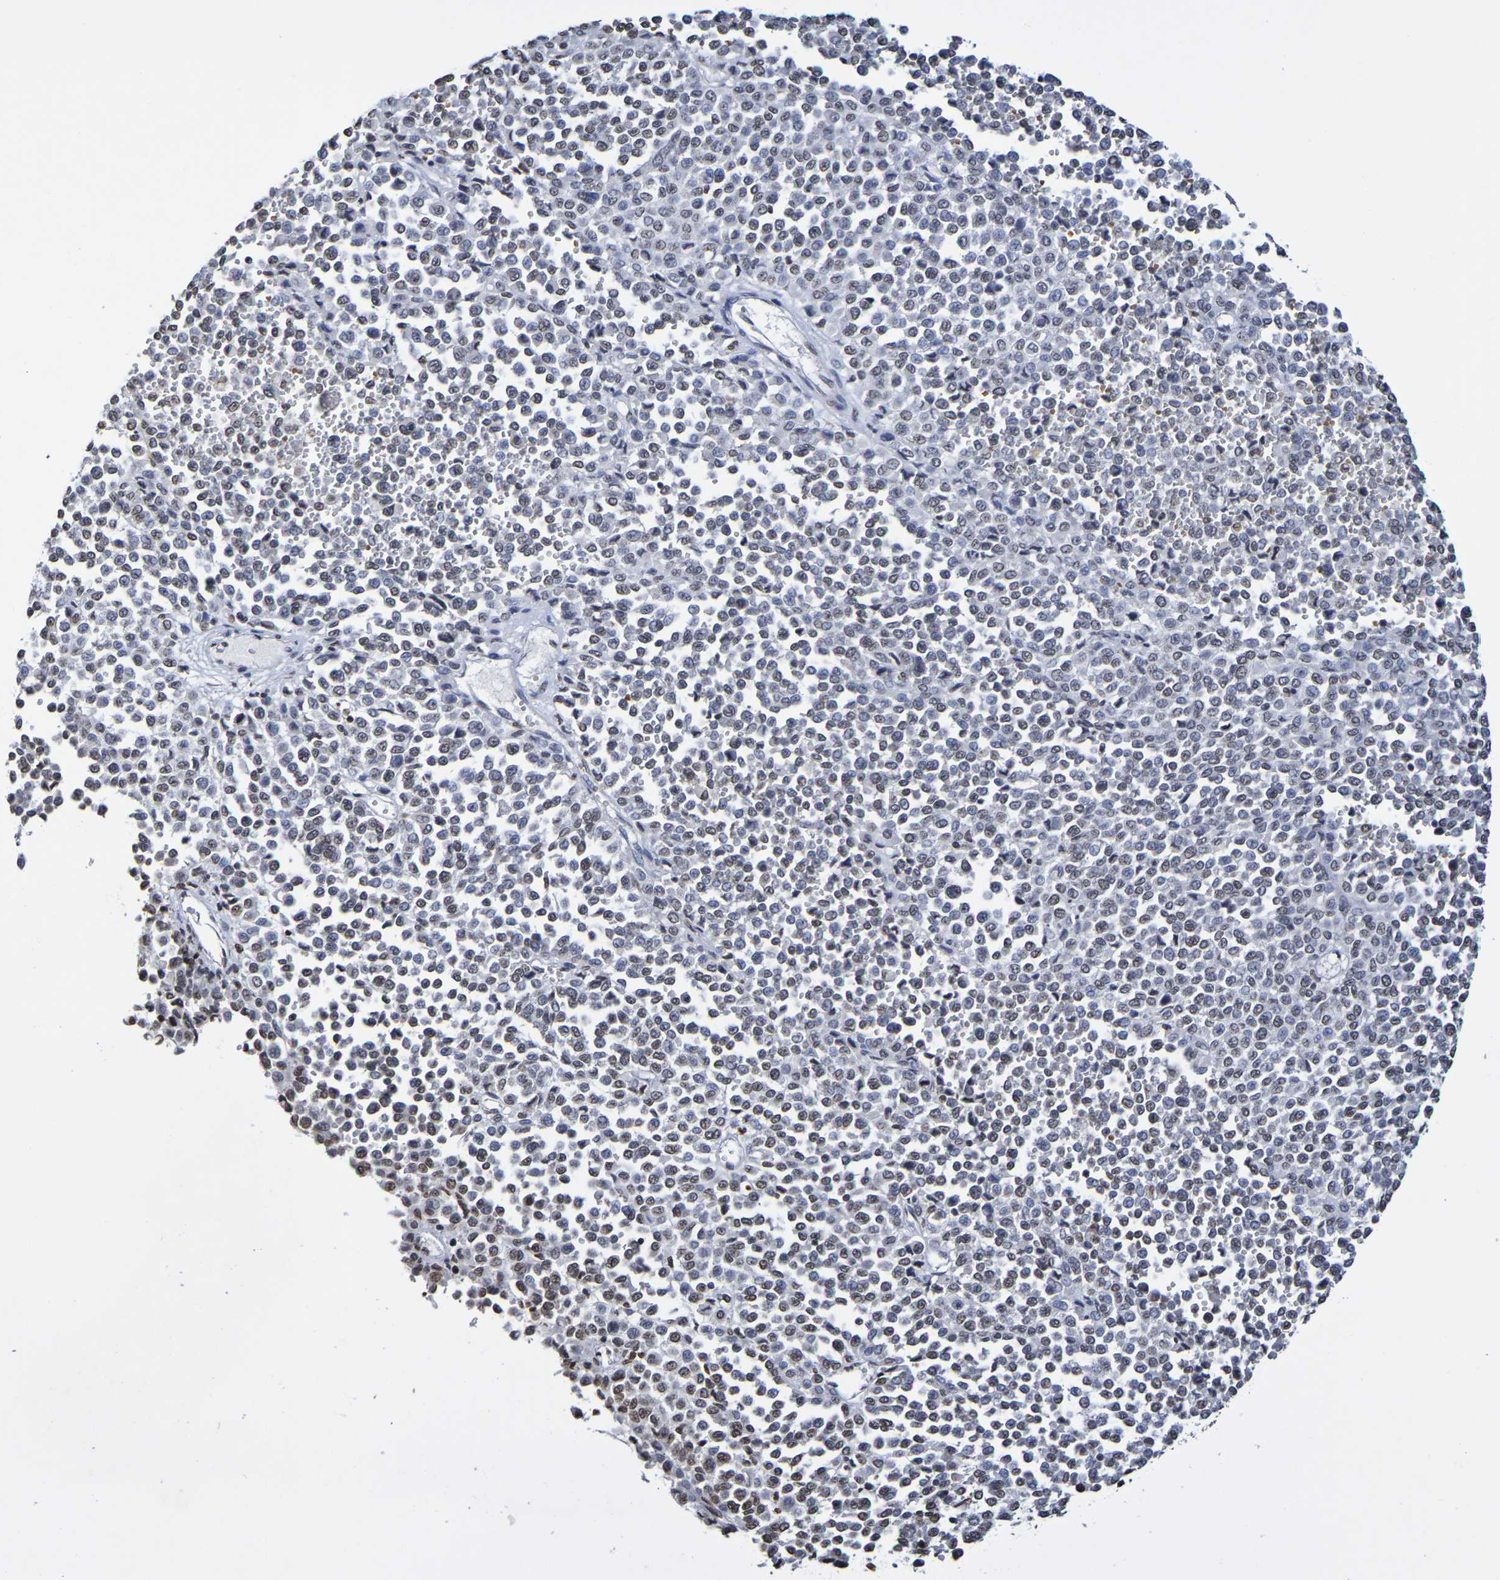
{"staining": {"intensity": "weak", "quantity": "25%-75%", "location": "nuclear"}, "tissue": "melanoma", "cell_type": "Tumor cells", "image_type": "cancer", "snomed": [{"axis": "morphology", "description": "Malignant melanoma, Metastatic site"}, {"axis": "topography", "description": "Pancreas"}], "caption": "Brown immunohistochemical staining in malignant melanoma (metastatic site) exhibits weak nuclear positivity in about 25%-75% of tumor cells. The staining was performed using DAB to visualize the protein expression in brown, while the nuclei were stained in blue with hematoxylin (Magnification: 20x).", "gene": "ATF4", "patient": {"sex": "female", "age": 30}}